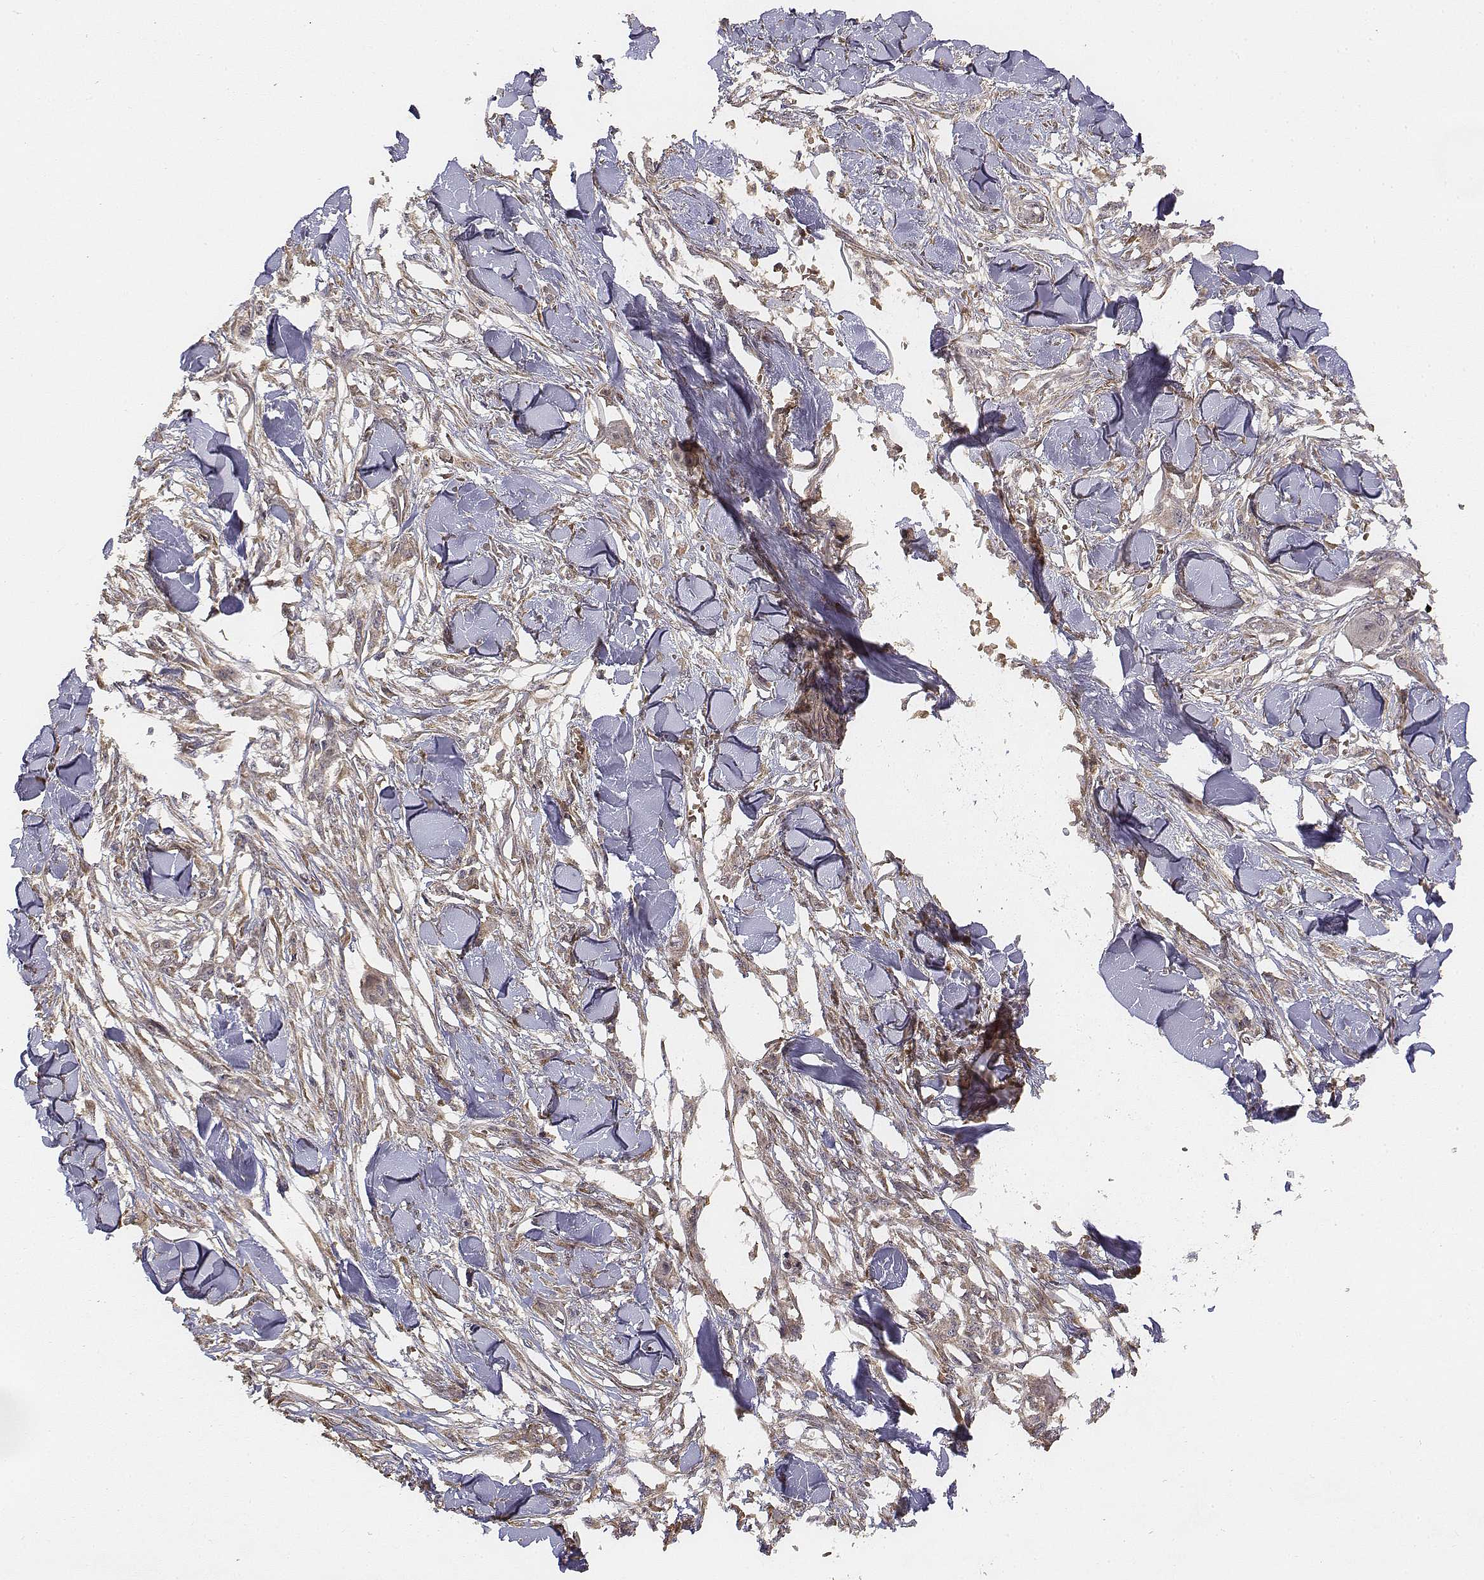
{"staining": {"intensity": "weak", "quantity": "25%-75%", "location": "cytoplasmic/membranous"}, "tissue": "skin cancer", "cell_type": "Tumor cells", "image_type": "cancer", "snomed": [{"axis": "morphology", "description": "Squamous cell carcinoma, NOS"}, {"axis": "topography", "description": "Skin"}], "caption": "A low amount of weak cytoplasmic/membranous staining is seen in approximately 25%-75% of tumor cells in skin squamous cell carcinoma tissue. The protein of interest is stained brown, and the nuclei are stained in blue (DAB IHC with brightfield microscopy, high magnification).", "gene": "FBXO21", "patient": {"sex": "female", "age": 59}}